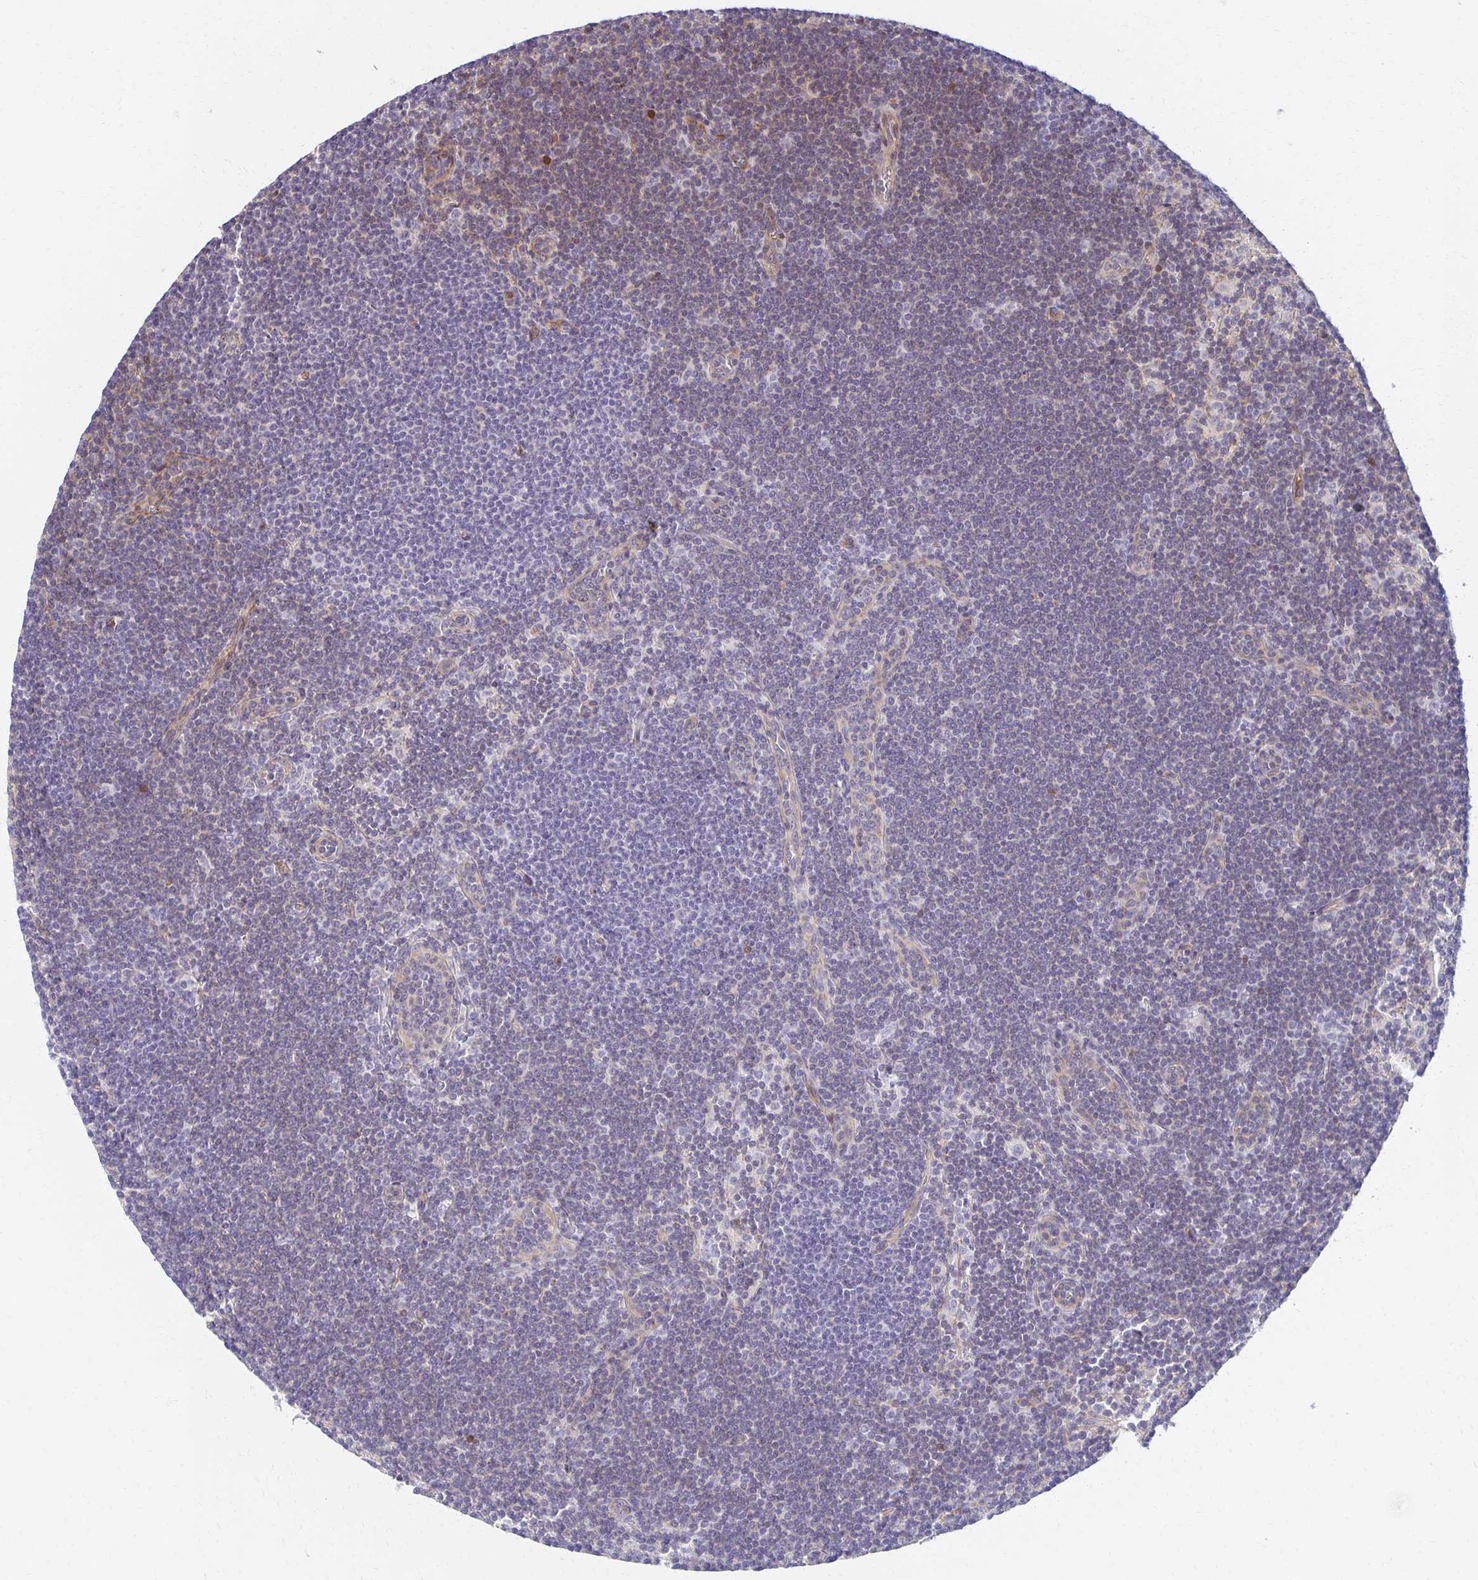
{"staining": {"intensity": "negative", "quantity": "none", "location": "none"}, "tissue": "lymphoma", "cell_type": "Tumor cells", "image_type": "cancer", "snomed": [{"axis": "morphology", "description": "Malignant lymphoma, non-Hodgkin's type, Low grade"}, {"axis": "topography", "description": "Lymph node"}], "caption": "Image shows no significant protein staining in tumor cells of malignant lymphoma, non-Hodgkin's type (low-grade).", "gene": "SORL1", "patient": {"sex": "female", "age": 73}}